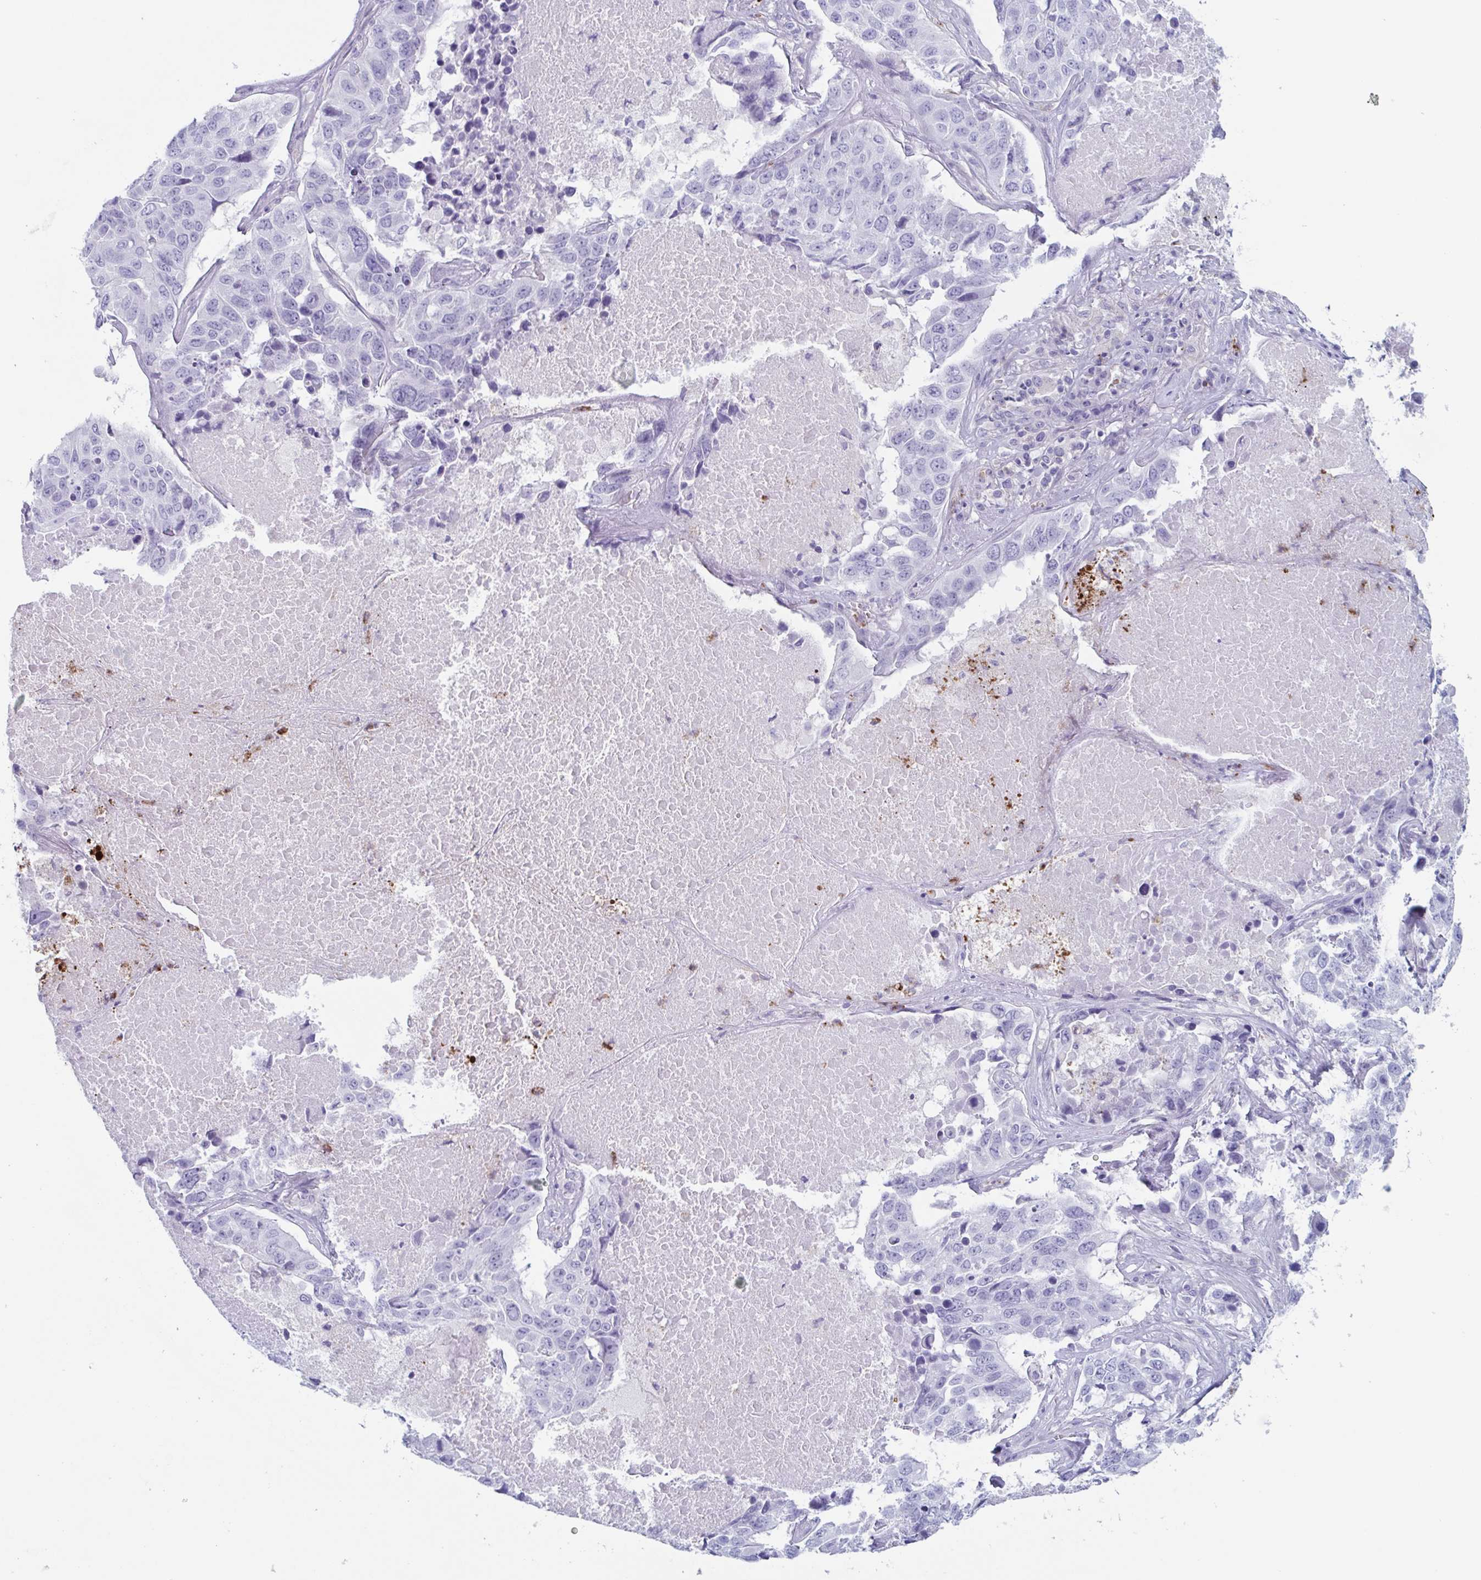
{"staining": {"intensity": "negative", "quantity": "none", "location": "none"}, "tissue": "lung cancer", "cell_type": "Tumor cells", "image_type": "cancer", "snomed": [{"axis": "morphology", "description": "Normal tissue, NOS"}, {"axis": "morphology", "description": "Squamous cell carcinoma, NOS"}, {"axis": "topography", "description": "Bronchus"}, {"axis": "topography", "description": "Lung"}], "caption": "There is no significant staining in tumor cells of lung cancer.", "gene": "BPI", "patient": {"sex": "male", "age": 64}}